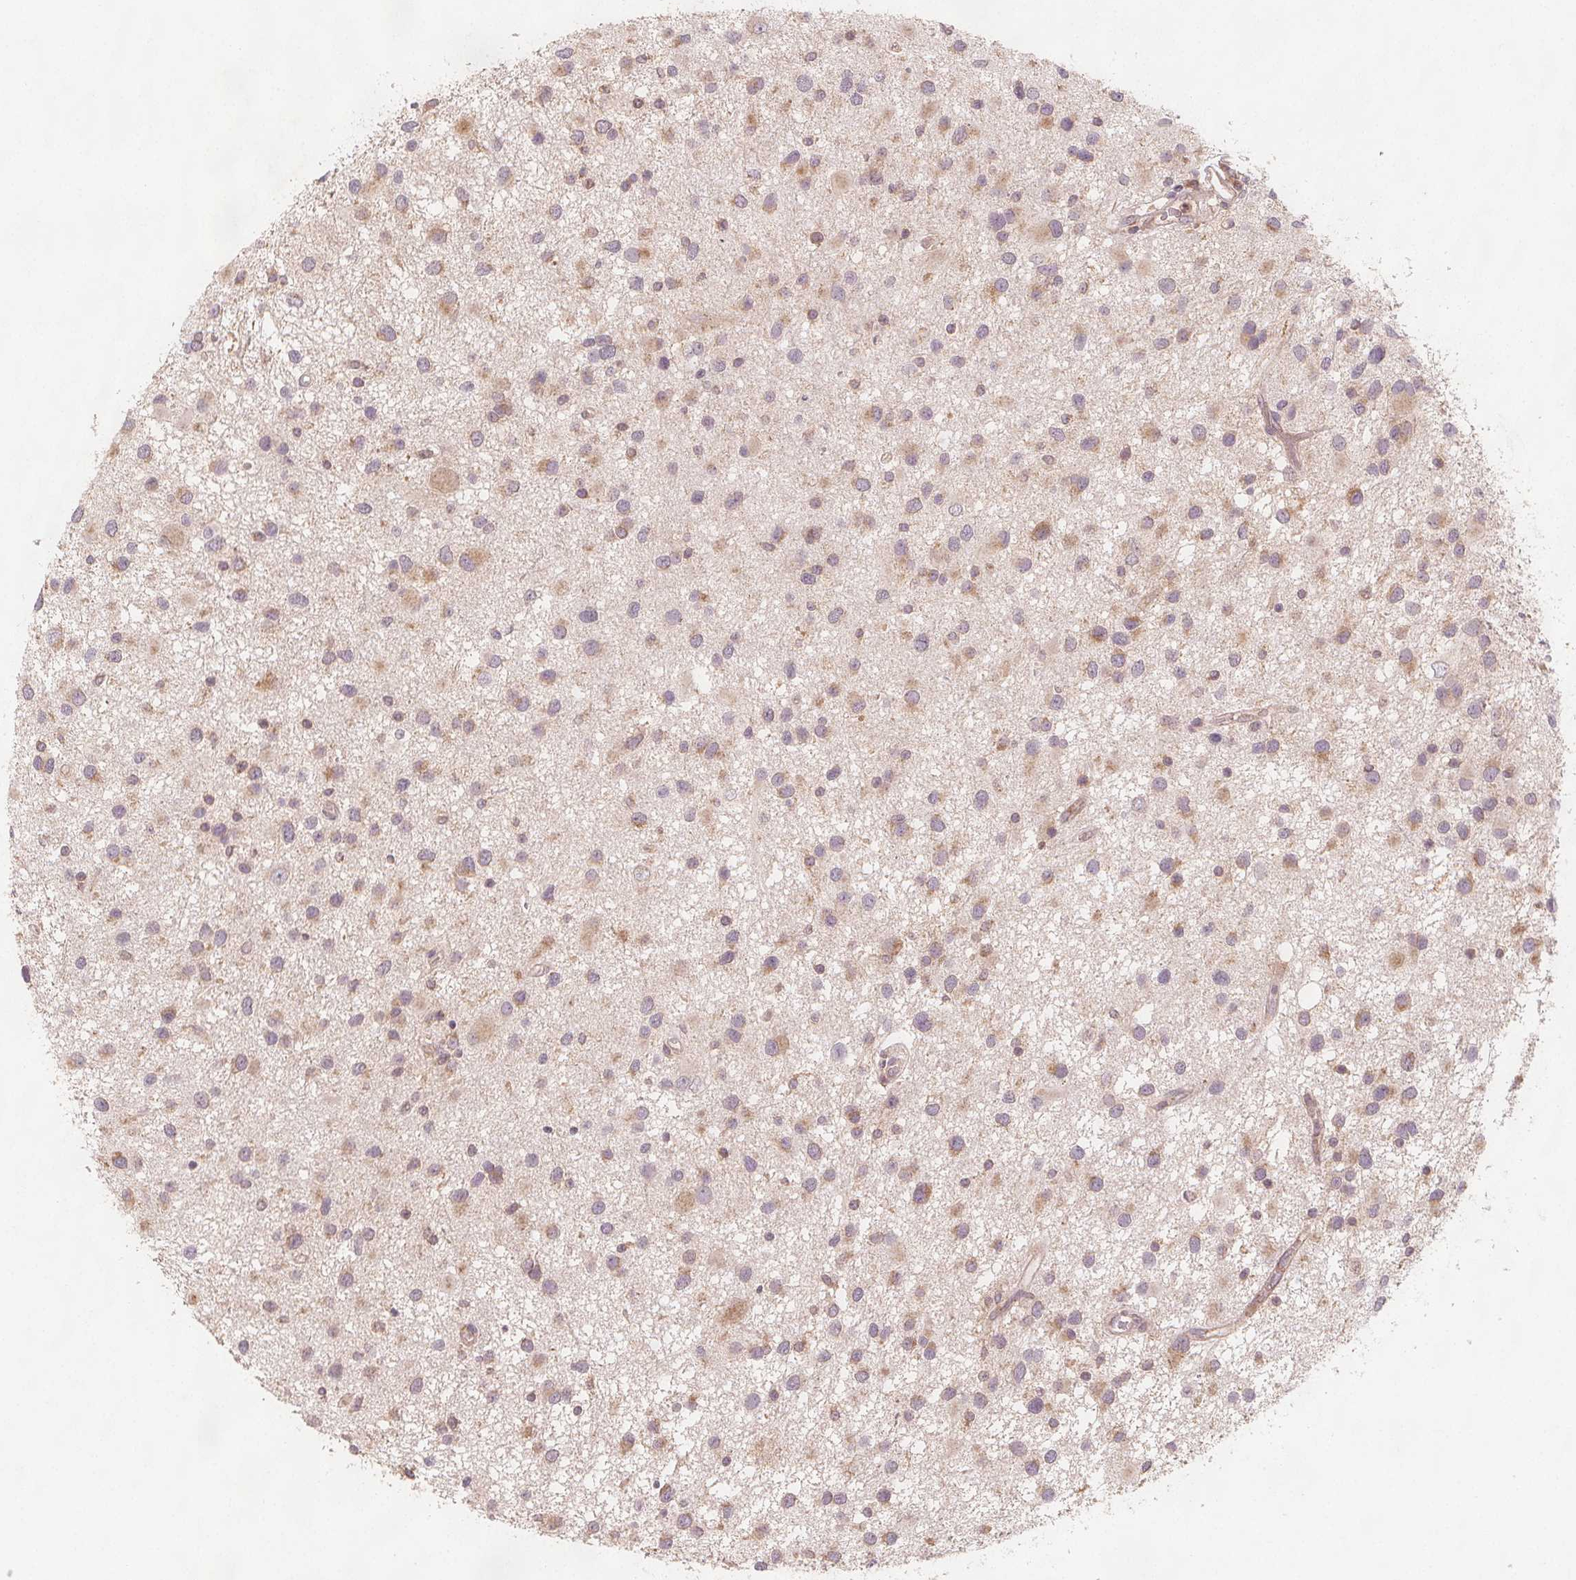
{"staining": {"intensity": "weak", "quantity": "25%-75%", "location": "cytoplasmic/membranous"}, "tissue": "glioma", "cell_type": "Tumor cells", "image_type": "cancer", "snomed": [{"axis": "morphology", "description": "Glioma, malignant, Low grade"}, {"axis": "topography", "description": "Brain"}], "caption": "Tumor cells reveal low levels of weak cytoplasmic/membranous positivity in about 25%-75% of cells in glioma.", "gene": "NCSTN", "patient": {"sex": "female", "age": 32}}